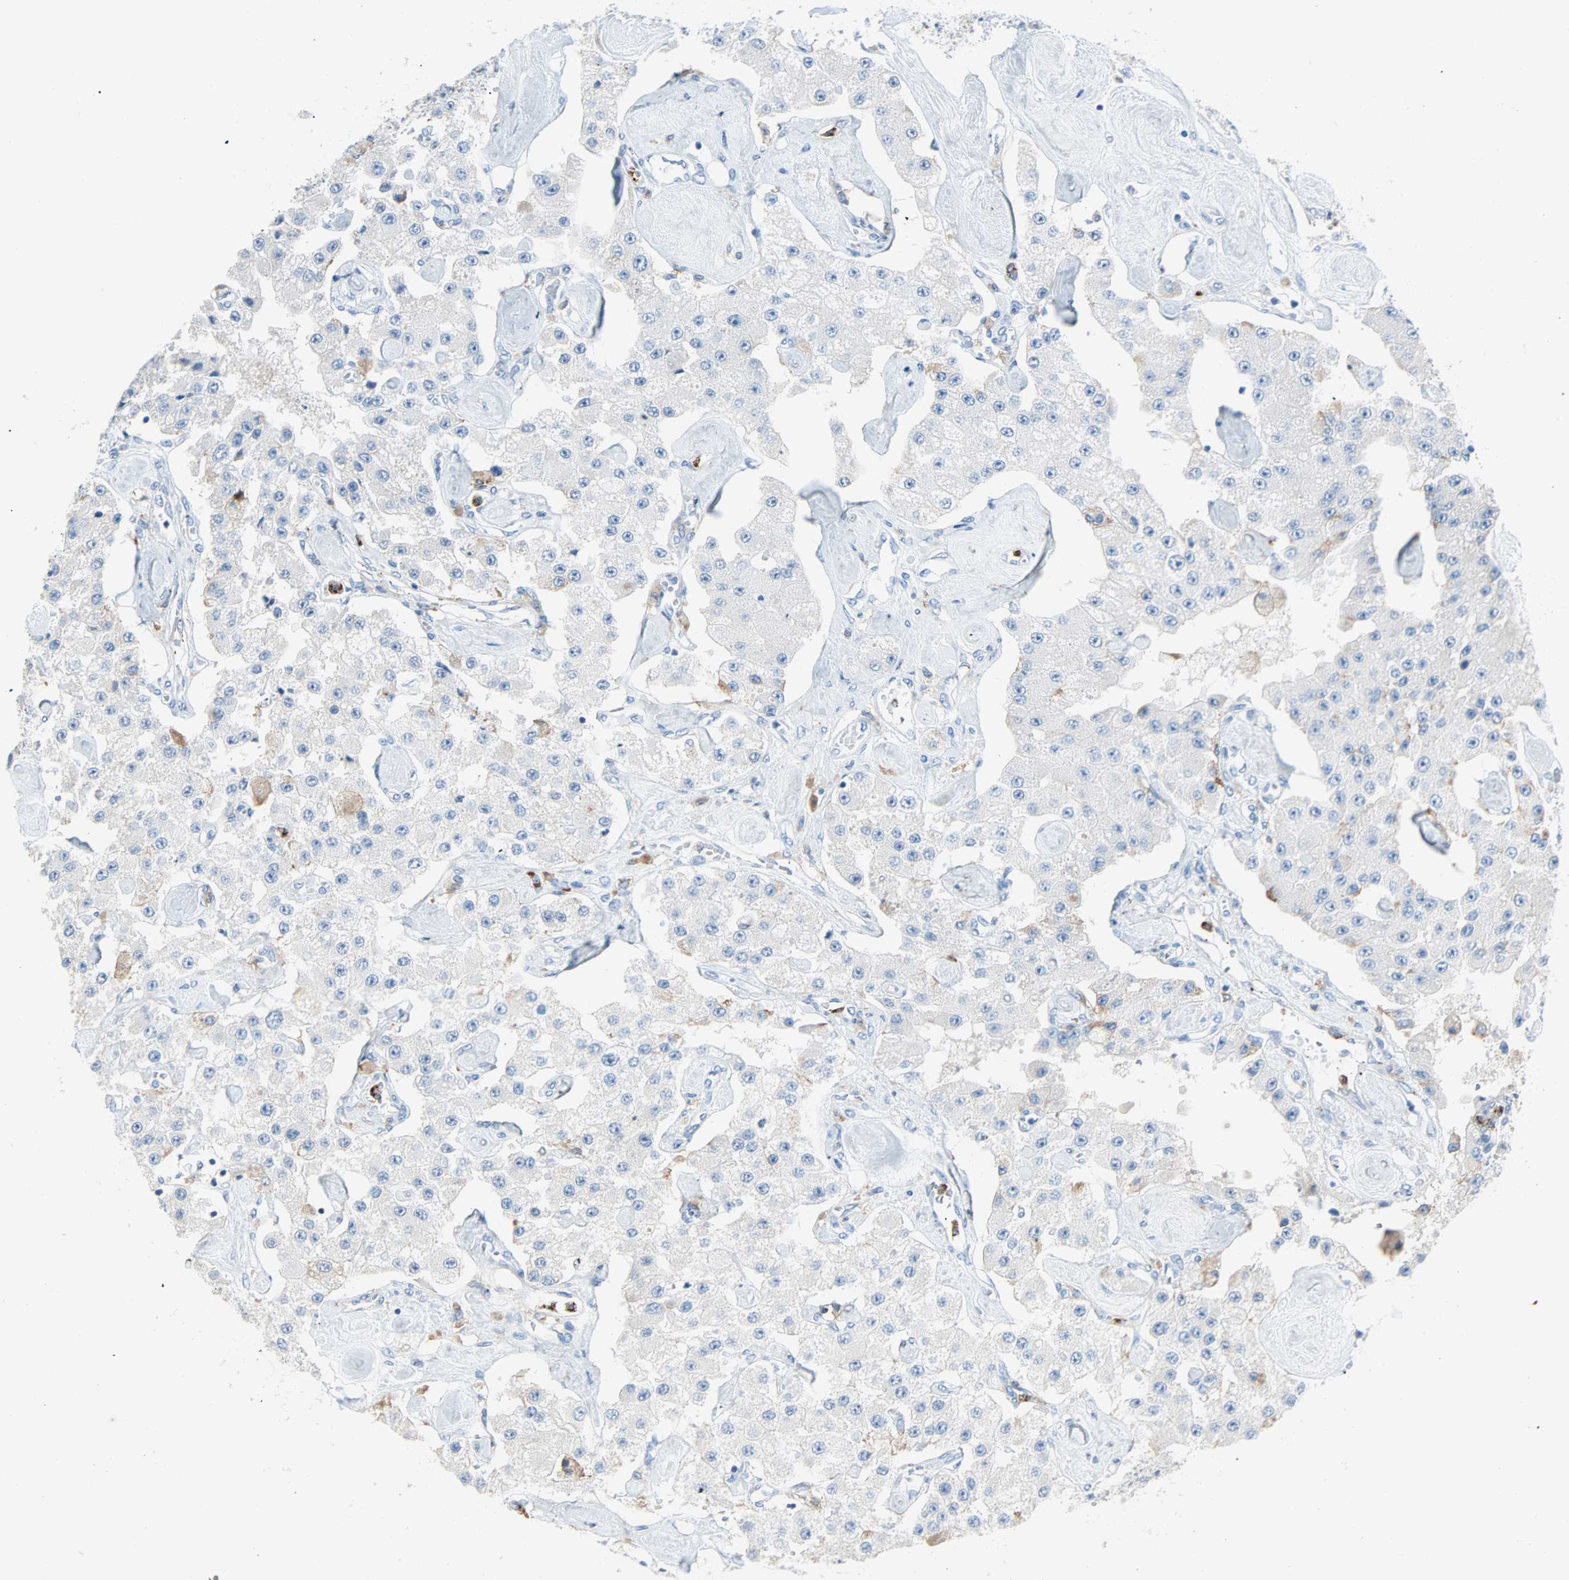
{"staining": {"intensity": "negative", "quantity": "none", "location": "none"}, "tissue": "carcinoid", "cell_type": "Tumor cells", "image_type": "cancer", "snomed": [{"axis": "morphology", "description": "Carcinoid, malignant, NOS"}, {"axis": "topography", "description": "Pancreas"}], "caption": "High magnification brightfield microscopy of carcinoid (malignant) stained with DAB (3,3'-diaminobenzidine) (brown) and counterstained with hematoxylin (blue): tumor cells show no significant expression.", "gene": "CLEC4A", "patient": {"sex": "male", "age": 41}}